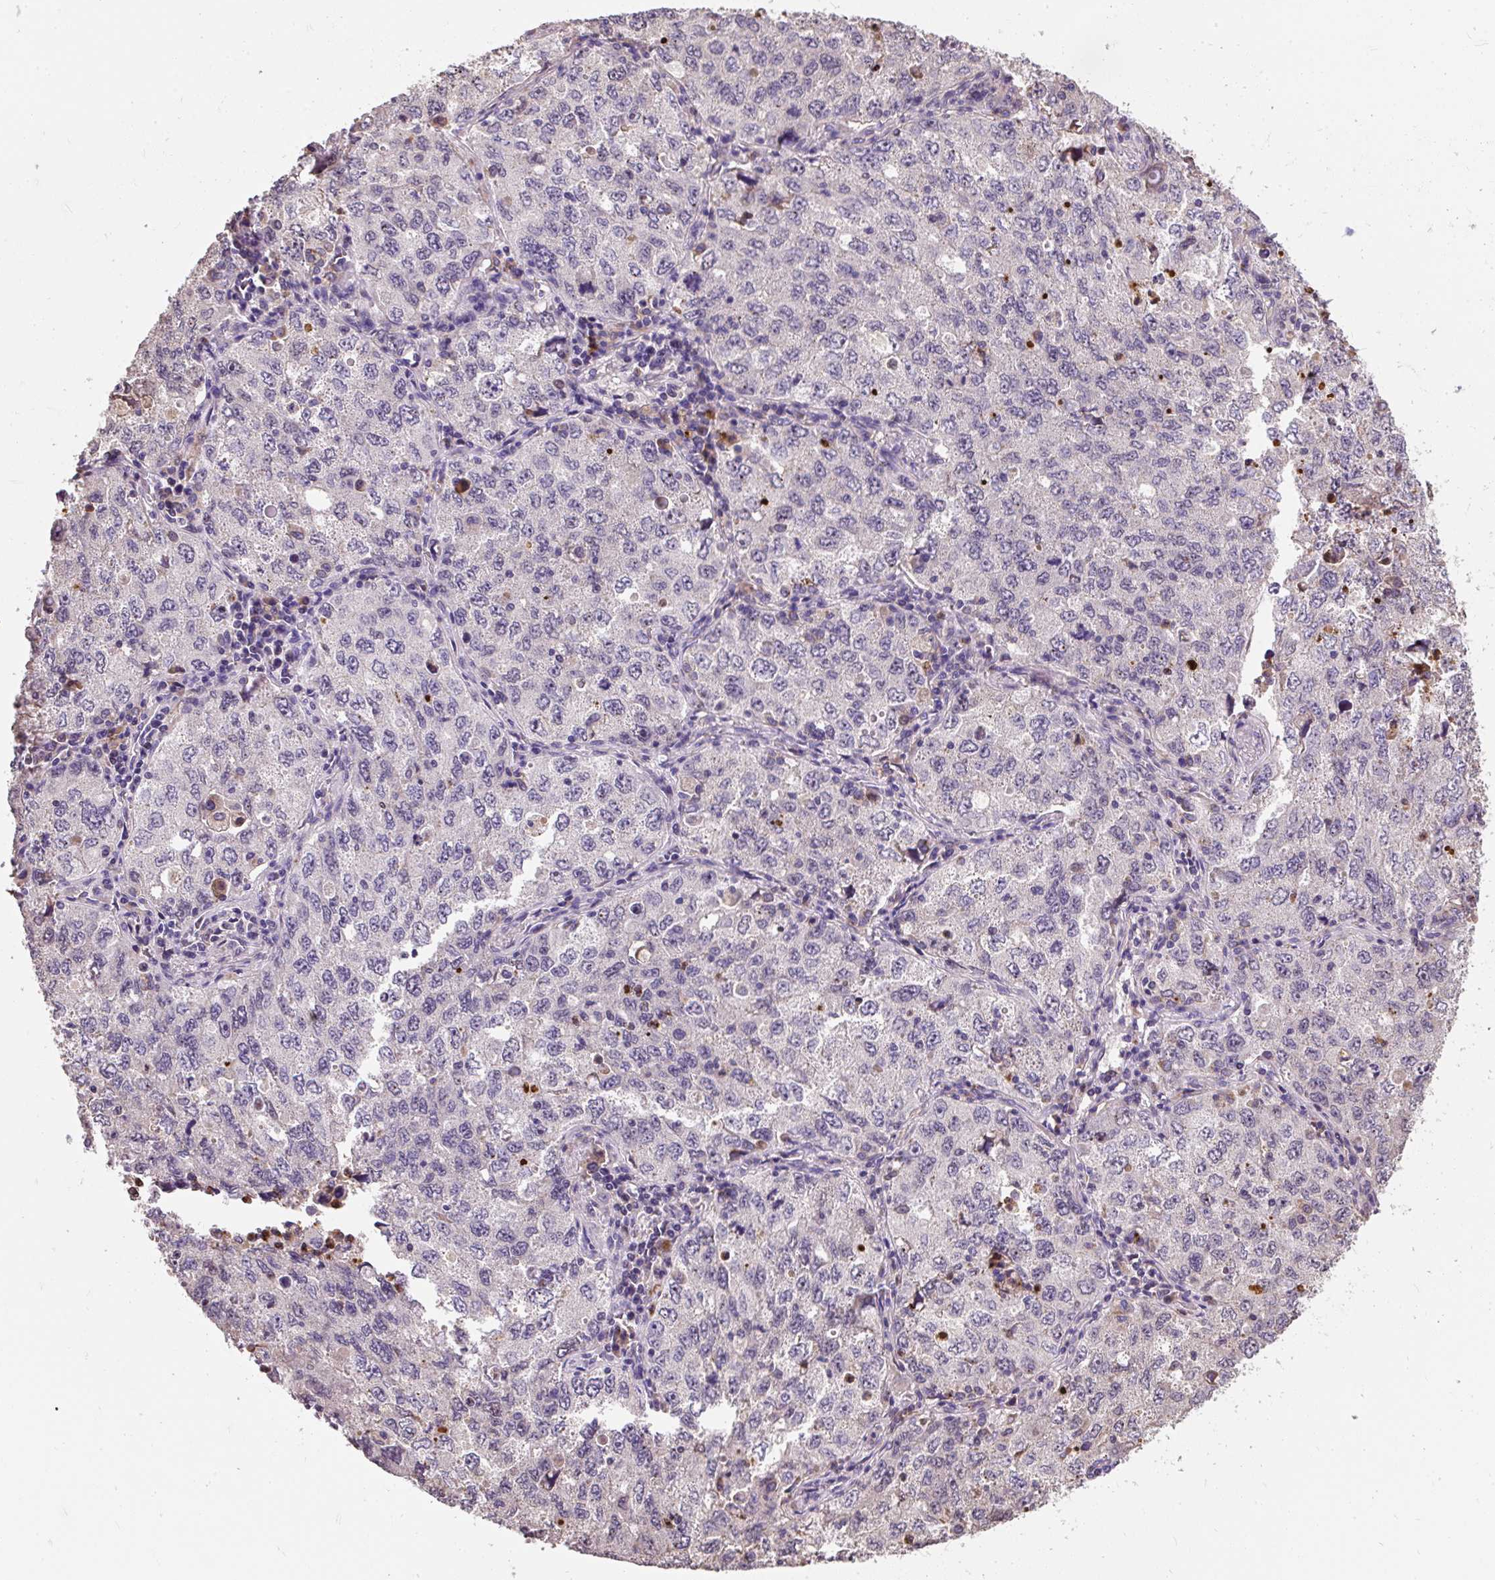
{"staining": {"intensity": "negative", "quantity": "none", "location": "none"}, "tissue": "lung cancer", "cell_type": "Tumor cells", "image_type": "cancer", "snomed": [{"axis": "morphology", "description": "Adenocarcinoma, NOS"}, {"axis": "topography", "description": "Lung"}], "caption": "An image of lung cancer stained for a protein shows no brown staining in tumor cells. (Brightfield microscopy of DAB (3,3'-diaminobenzidine) IHC at high magnification).", "gene": "PUS7L", "patient": {"sex": "female", "age": 57}}